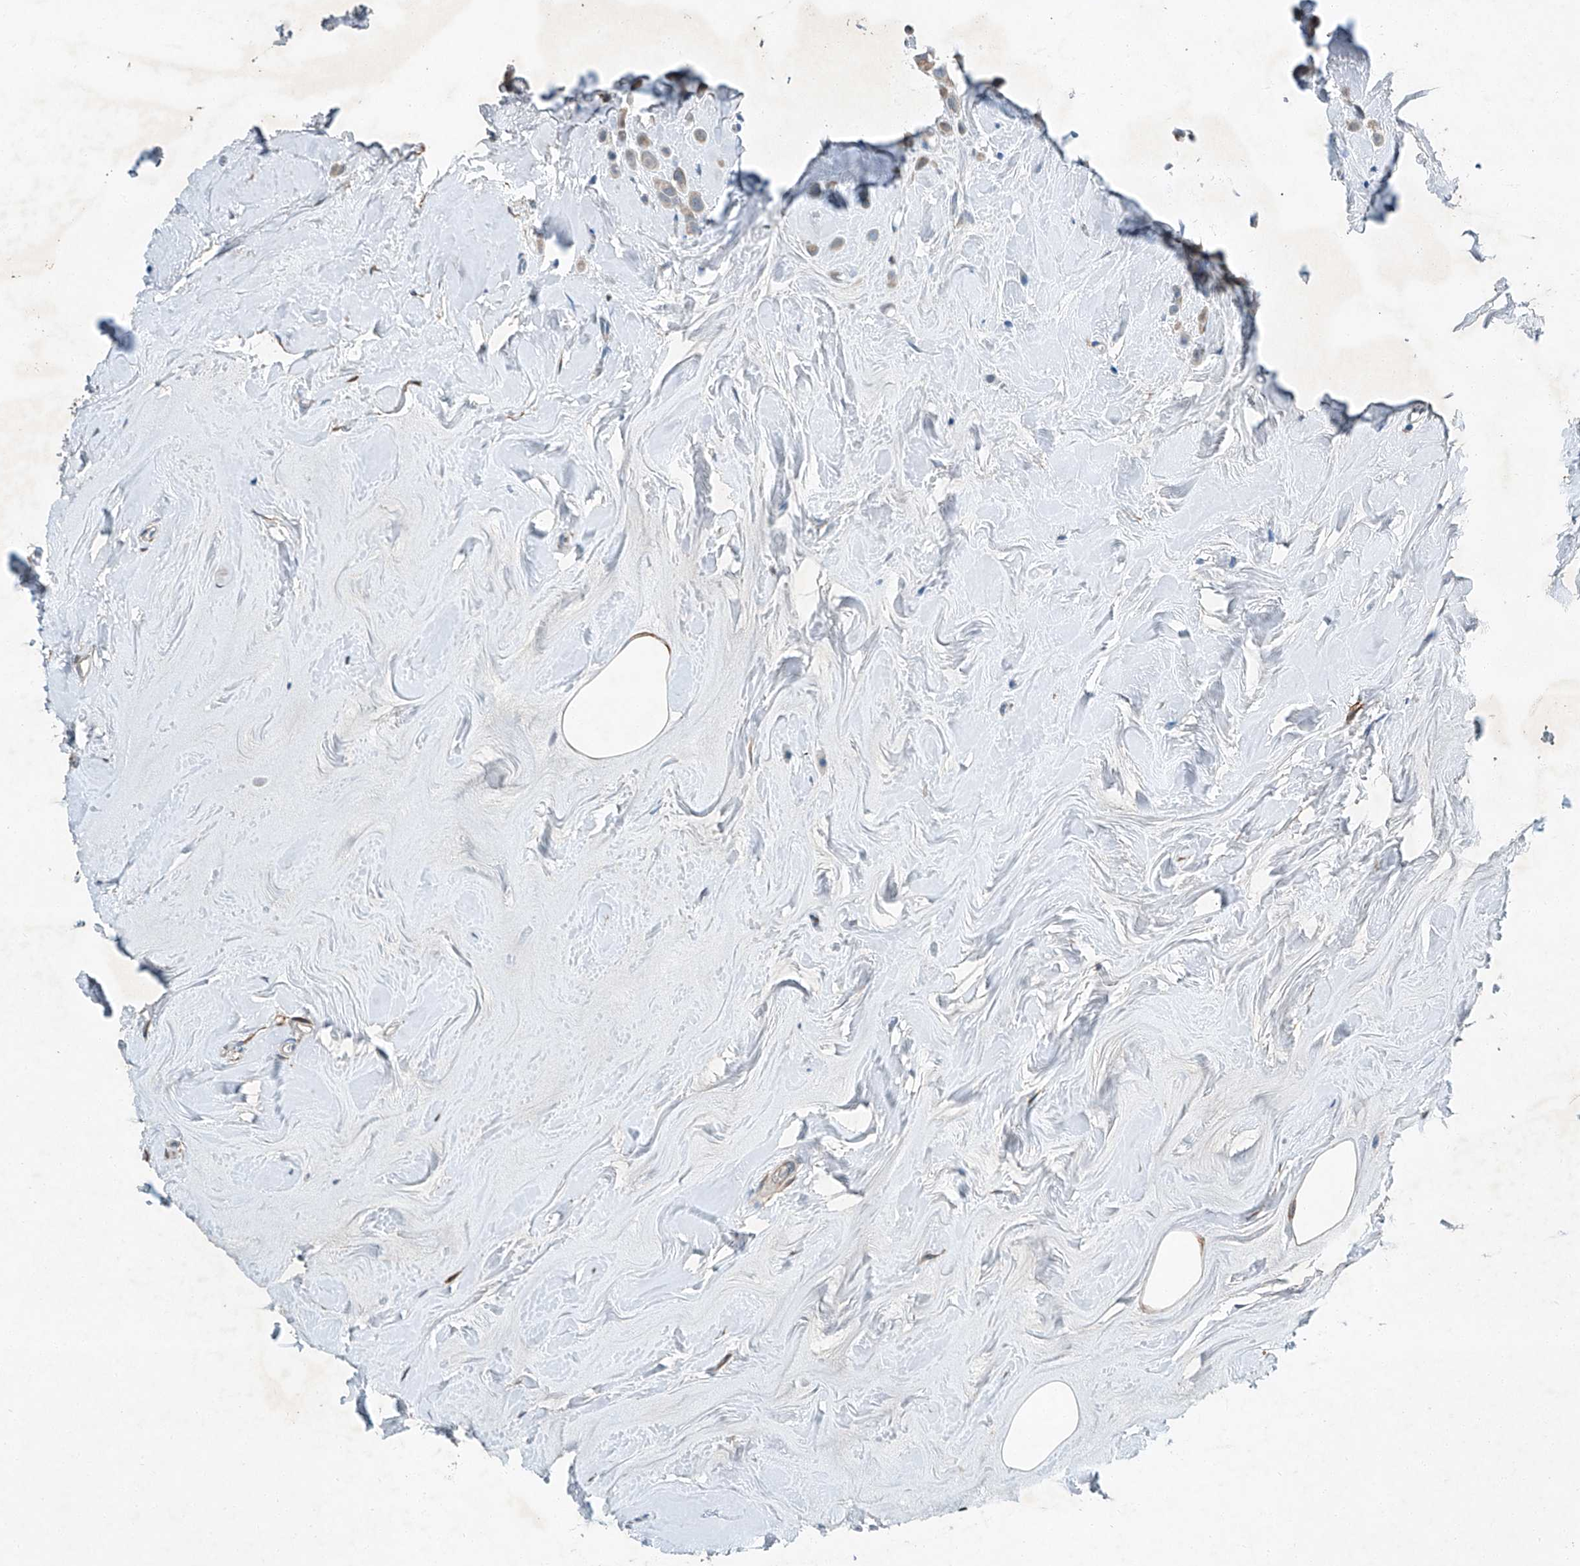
{"staining": {"intensity": "weak", "quantity": "<25%", "location": "cytoplasmic/membranous"}, "tissue": "breast cancer", "cell_type": "Tumor cells", "image_type": "cancer", "snomed": [{"axis": "morphology", "description": "Lobular carcinoma"}, {"axis": "topography", "description": "Breast"}], "caption": "Immunohistochemistry of human breast lobular carcinoma displays no positivity in tumor cells.", "gene": "MDGA1", "patient": {"sex": "female", "age": 47}}